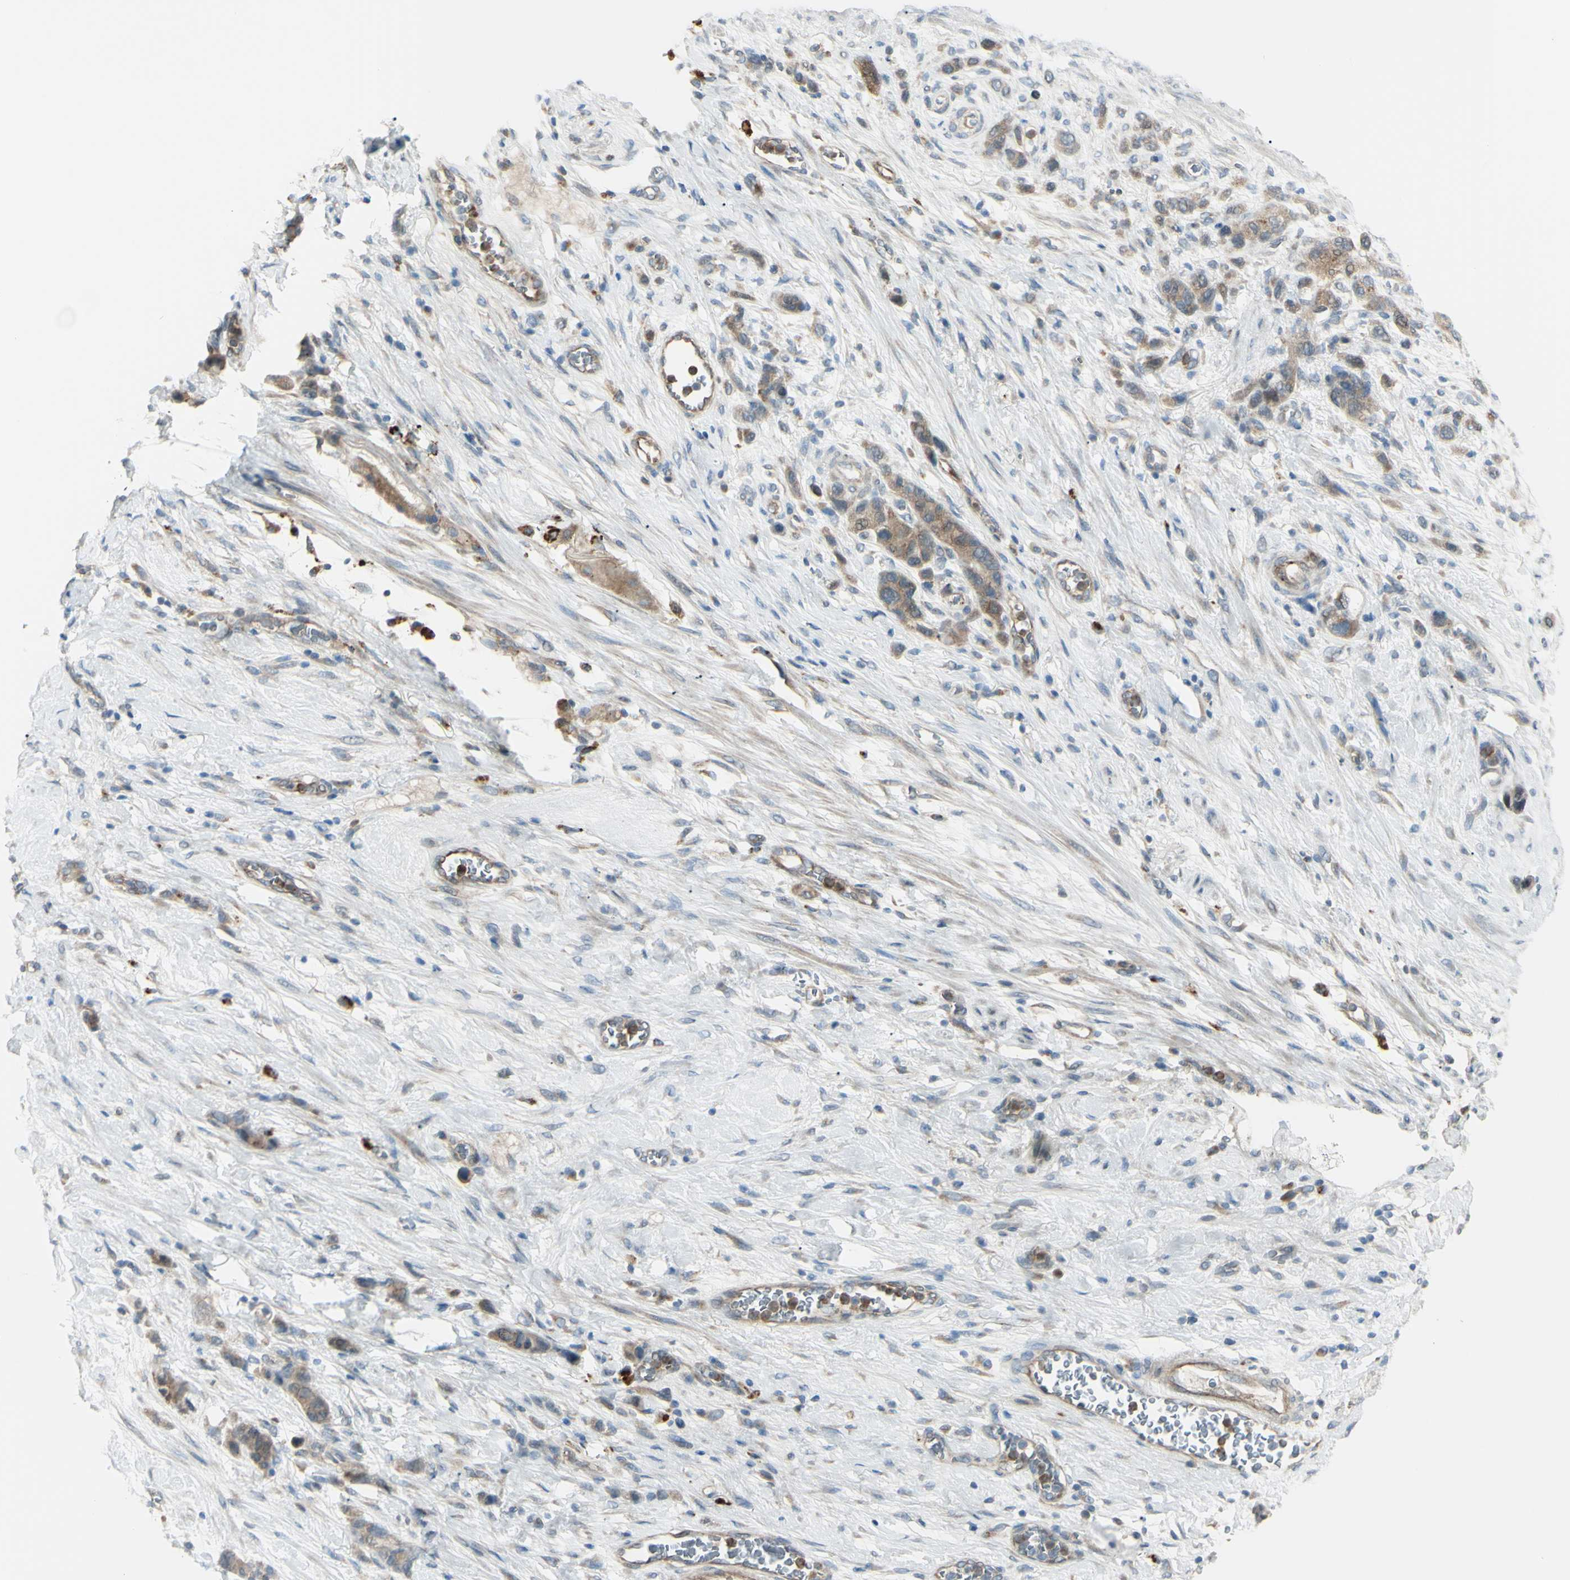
{"staining": {"intensity": "moderate", "quantity": ">75%", "location": "cytoplasmic/membranous"}, "tissue": "stomach cancer", "cell_type": "Tumor cells", "image_type": "cancer", "snomed": [{"axis": "morphology", "description": "Adenocarcinoma, NOS"}, {"axis": "morphology", "description": "Adenocarcinoma, High grade"}, {"axis": "topography", "description": "Stomach, upper"}, {"axis": "topography", "description": "Stomach, lower"}], "caption": "About >75% of tumor cells in human stomach high-grade adenocarcinoma reveal moderate cytoplasmic/membranous protein positivity as visualized by brown immunohistochemical staining.", "gene": "LMTK2", "patient": {"sex": "female", "age": 65}}